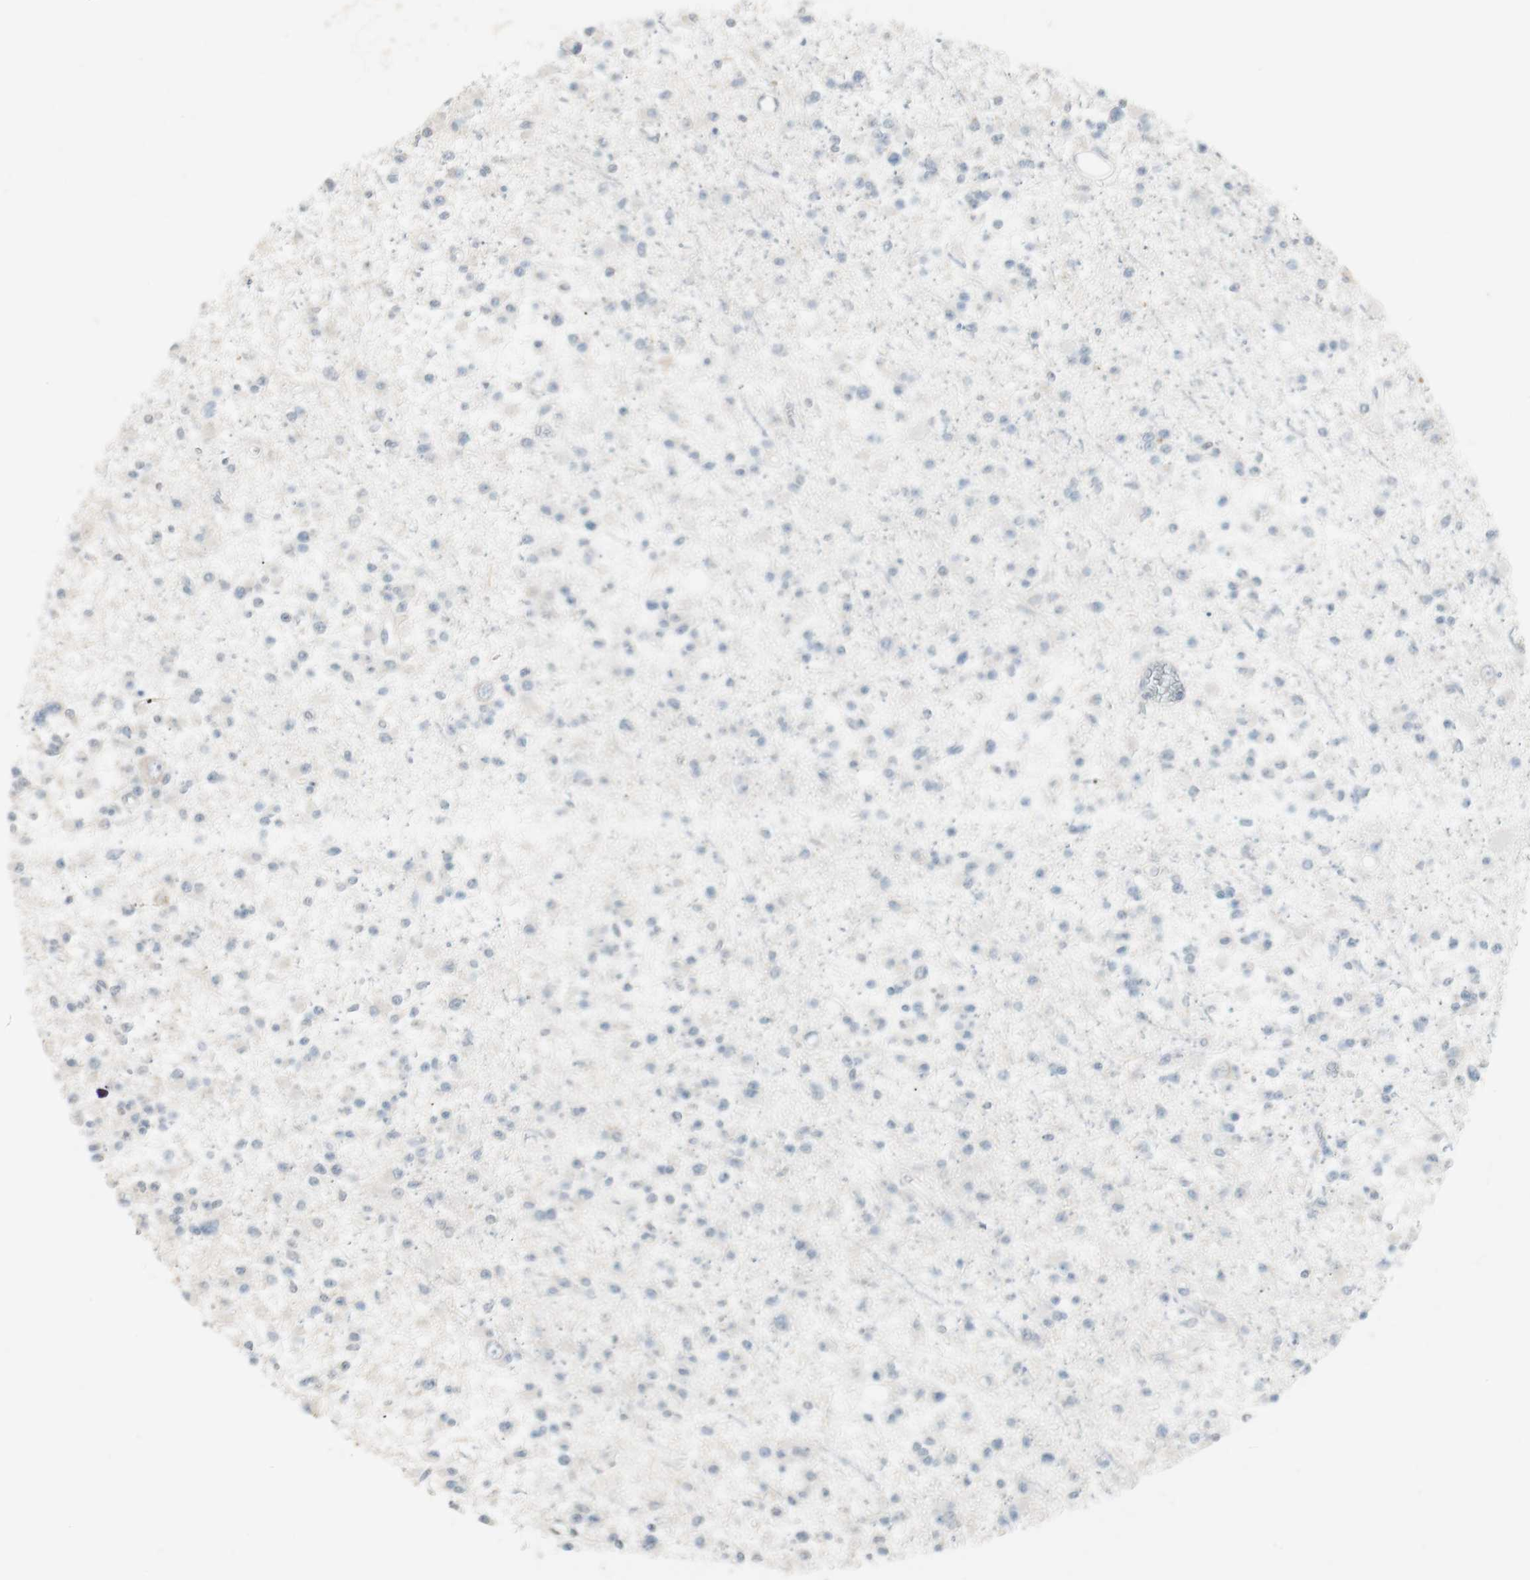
{"staining": {"intensity": "negative", "quantity": "none", "location": "none"}, "tissue": "glioma", "cell_type": "Tumor cells", "image_type": "cancer", "snomed": [{"axis": "morphology", "description": "Glioma, malignant, Low grade"}, {"axis": "topography", "description": "Brain"}], "caption": "There is no significant staining in tumor cells of glioma.", "gene": "KHK", "patient": {"sex": "female", "age": 22}}